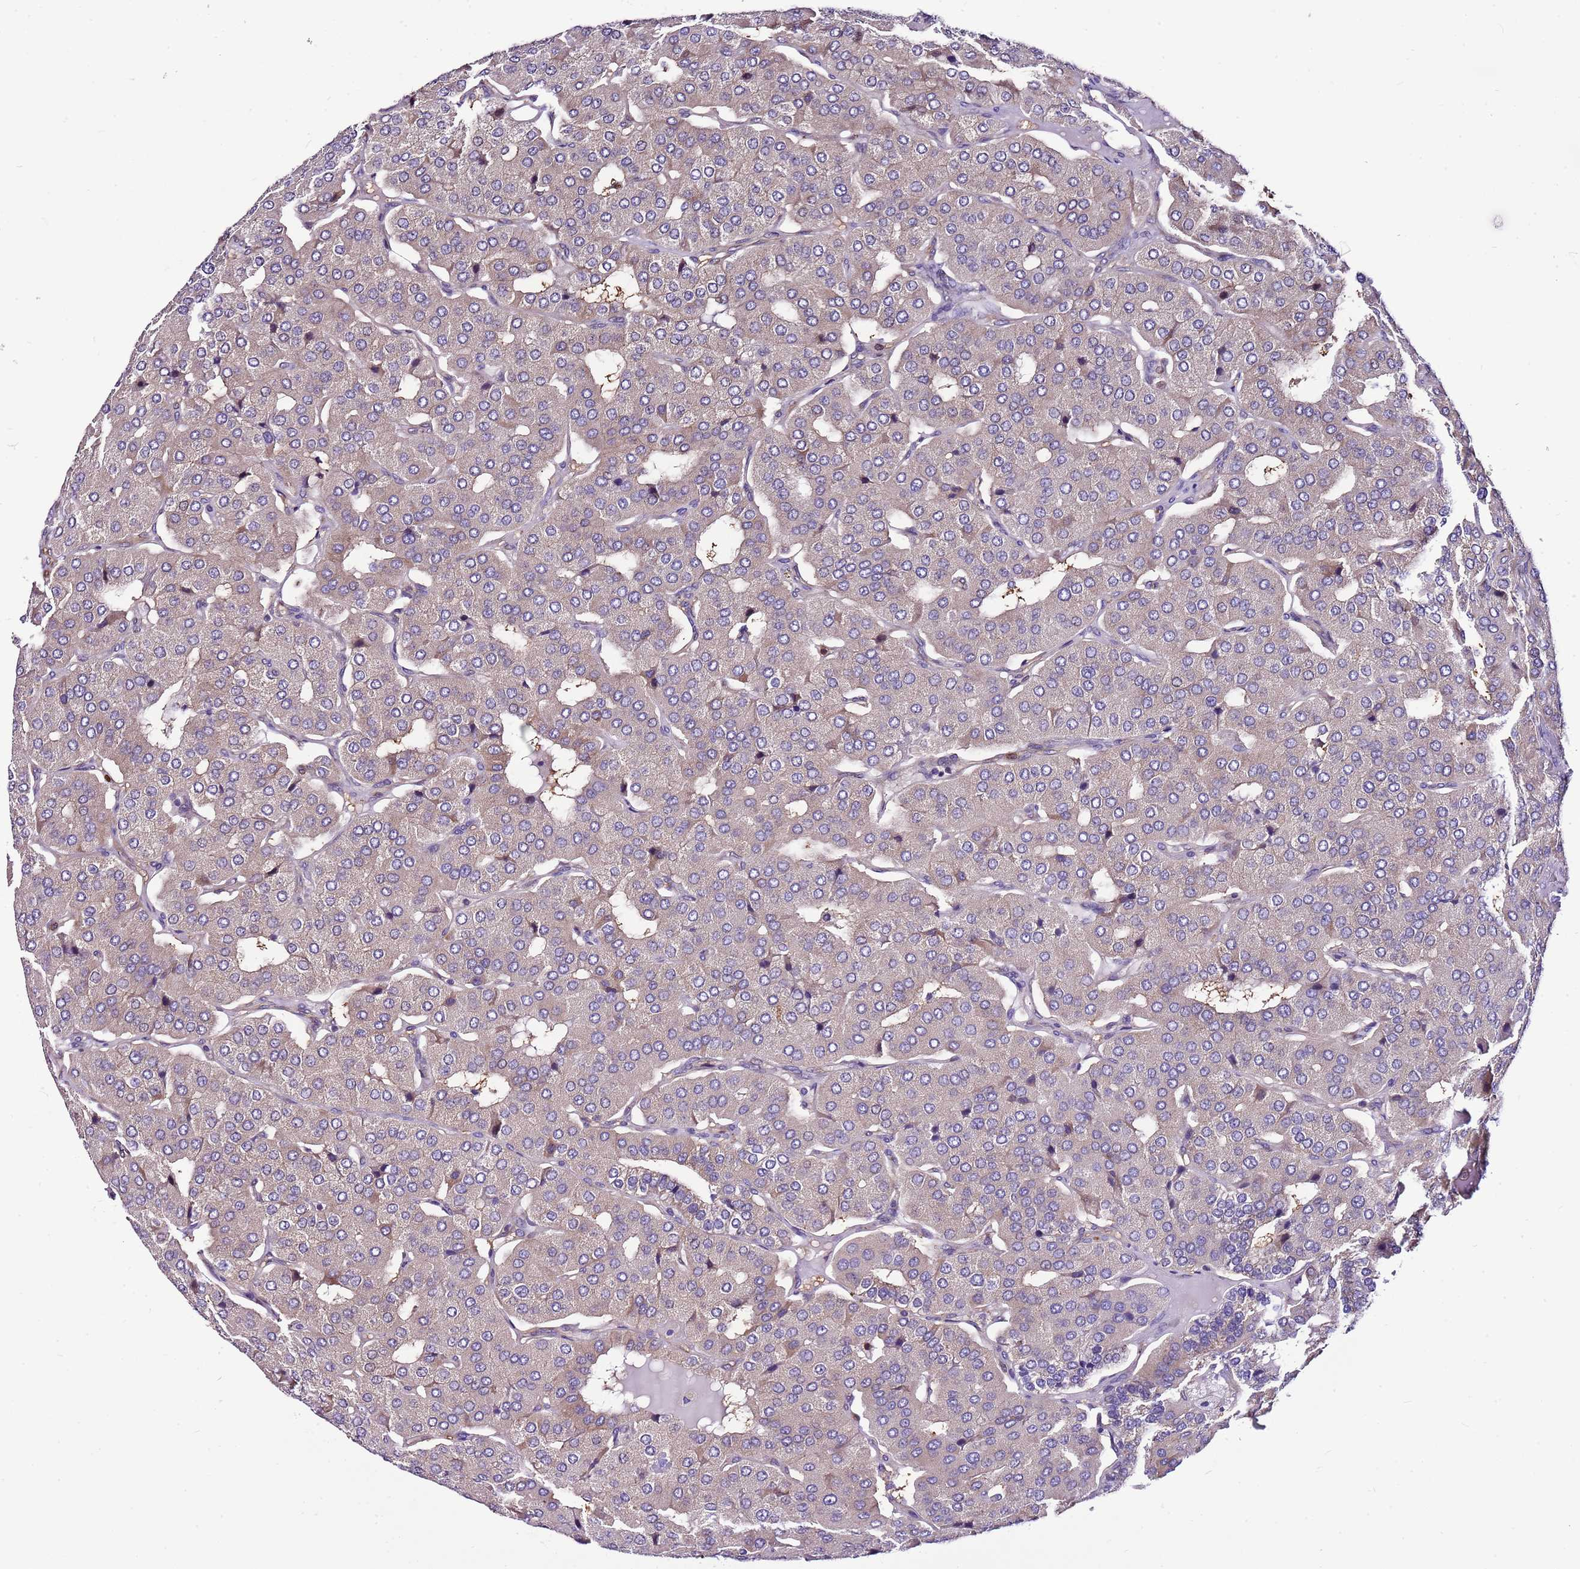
{"staining": {"intensity": "negative", "quantity": "none", "location": "none"}, "tissue": "parathyroid gland", "cell_type": "Glandular cells", "image_type": "normal", "snomed": [{"axis": "morphology", "description": "Normal tissue, NOS"}, {"axis": "morphology", "description": "Adenoma, NOS"}, {"axis": "topography", "description": "Parathyroid gland"}], "caption": "IHC micrograph of normal parathyroid gland: parathyroid gland stained with DAB demonstrates no significant protein staining in glandular cells.", "gene": "ATXN2L", "patient": {"sex": "female", "age": 86}}